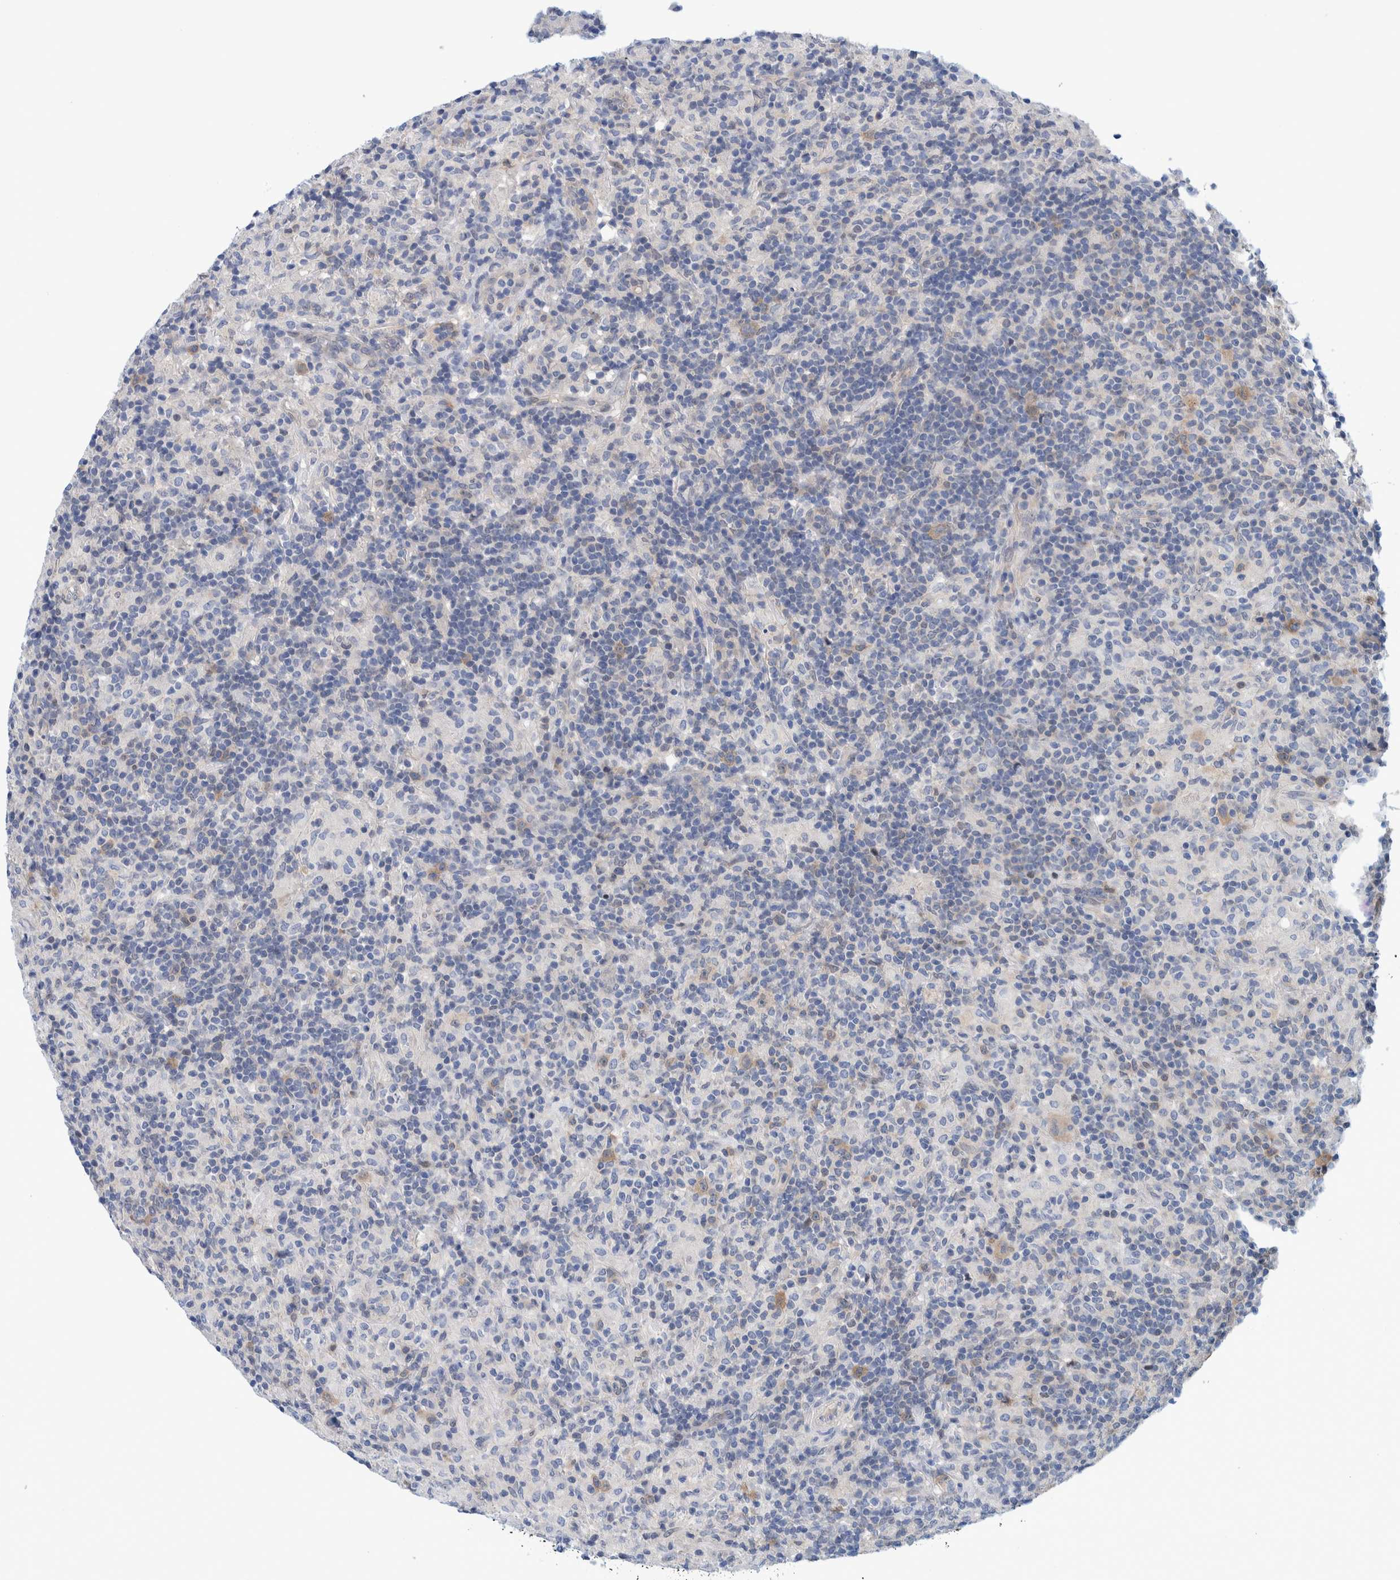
{"staining": {"intensity": "moderate", "quantity": ">75%", "location": "cytoplasmic/membranous"}, "tissue": "lymphoma", "cell_type": "Tumor cells", "image_type": "cancer", "snomed": [{"axis": "morphology", "description": "Hodgkin's disease, NOS"}, {"axis": "topography", "description": "Lymph node"}], "caption": "Immunohistochemical staining of lymphoma demonstrates moderate cytoplasmic/membranous protein expression in about >75% of tumor cells.", "gene": "PFAS", "patient": {"sex": "male", "age": 70}}